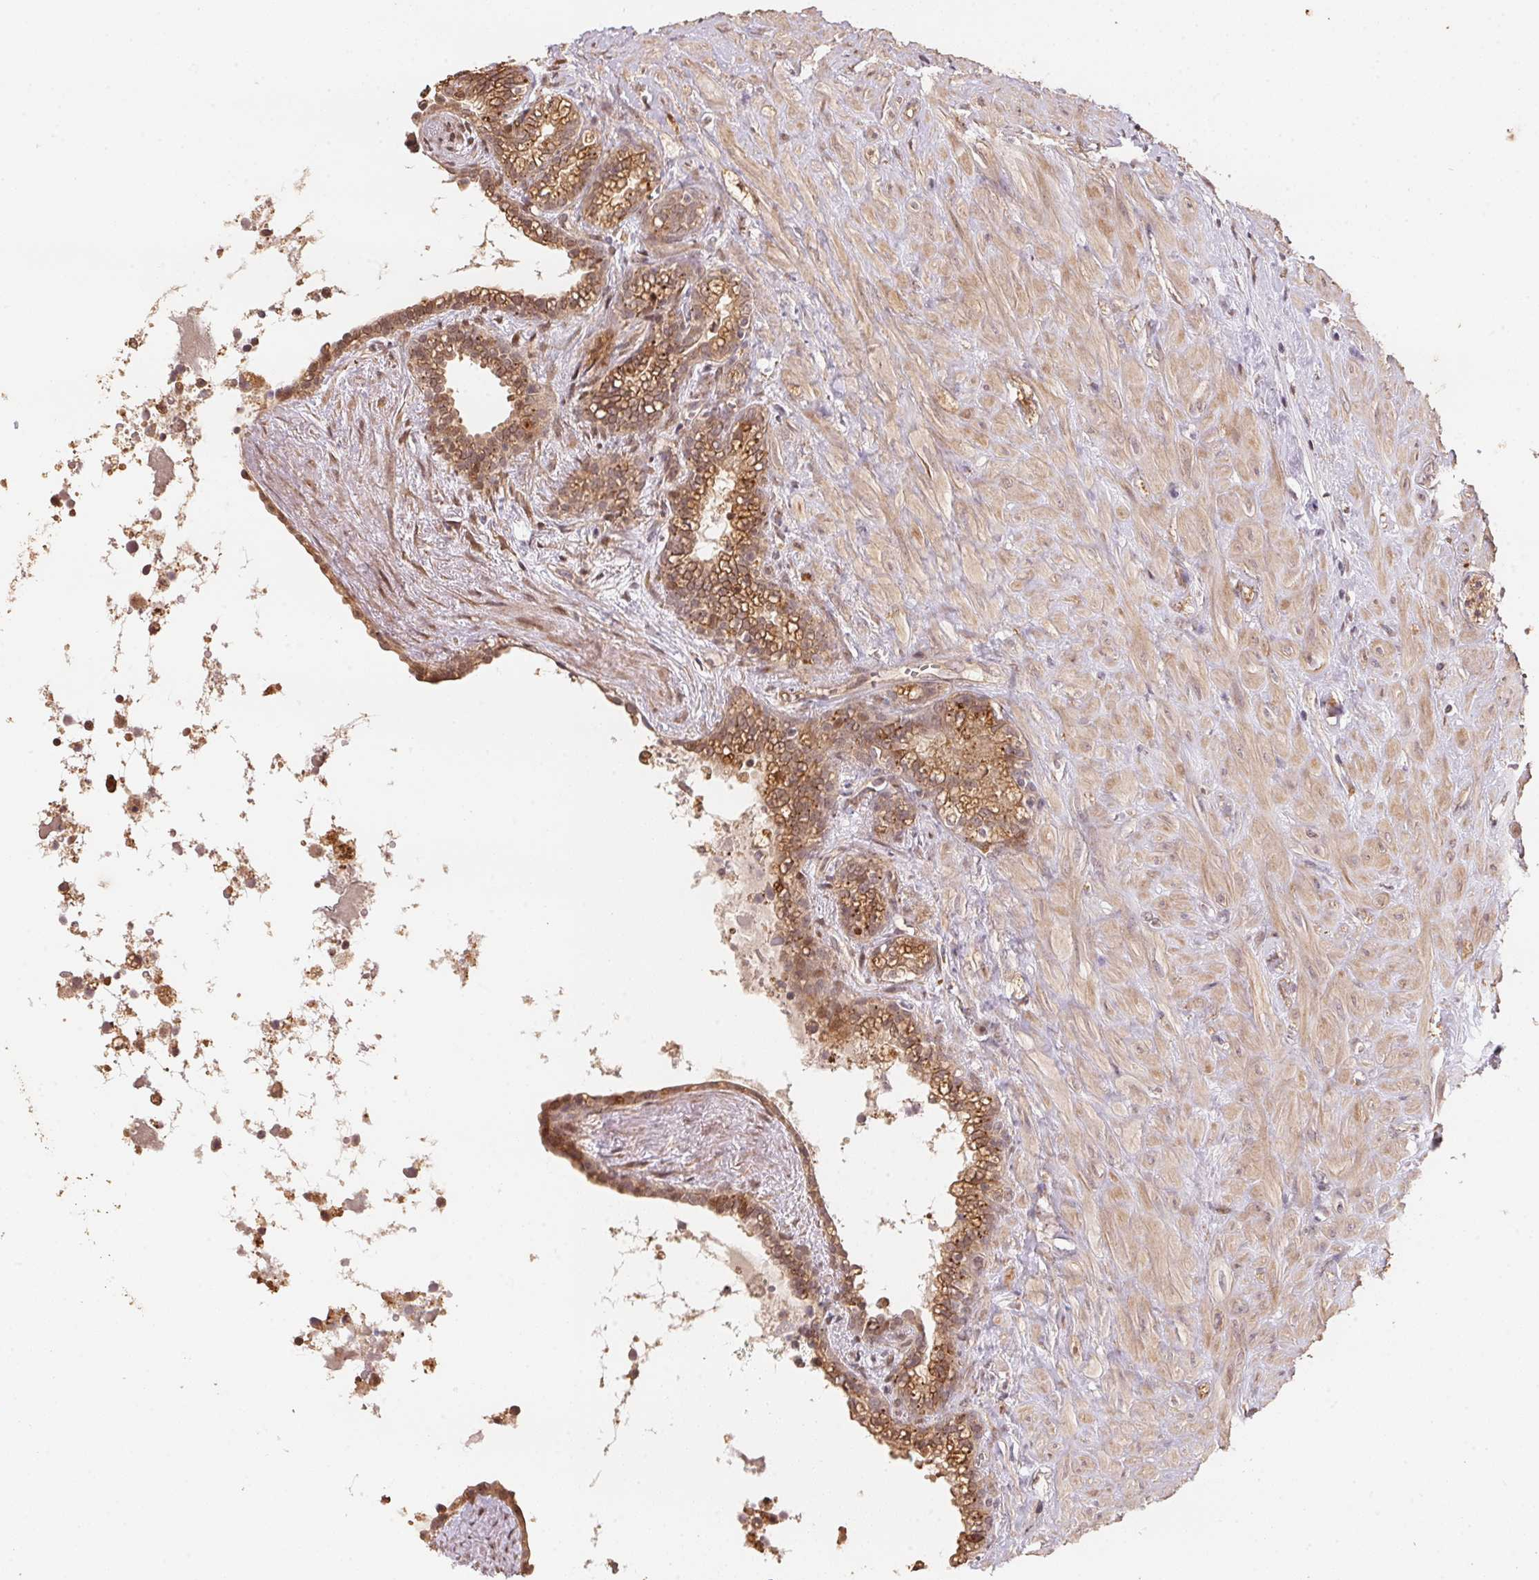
{"staining": {"intensity": "moderate", "quantity": "25%-75%", "location": "cytoplasmic/membranous"}, "tissue": "seminal vesicle", "cell_type": "Glandular cells", "image_type": "normal", "snomed": [{"axis": "morphology", "description": "Normal tissue, NOS"}, {"axis": "topography", "description": "Seminal veicle"}], "caption": "A micrograph showing moderate cytoplasmic/membranous expression in approximately 25%-75% of glandular cells in unremarkable seminal vesicle, as visualized by brown immunohistochemical staining.", "gene": "TMEM222", "patient": {"sex": "male", "age": 76}}